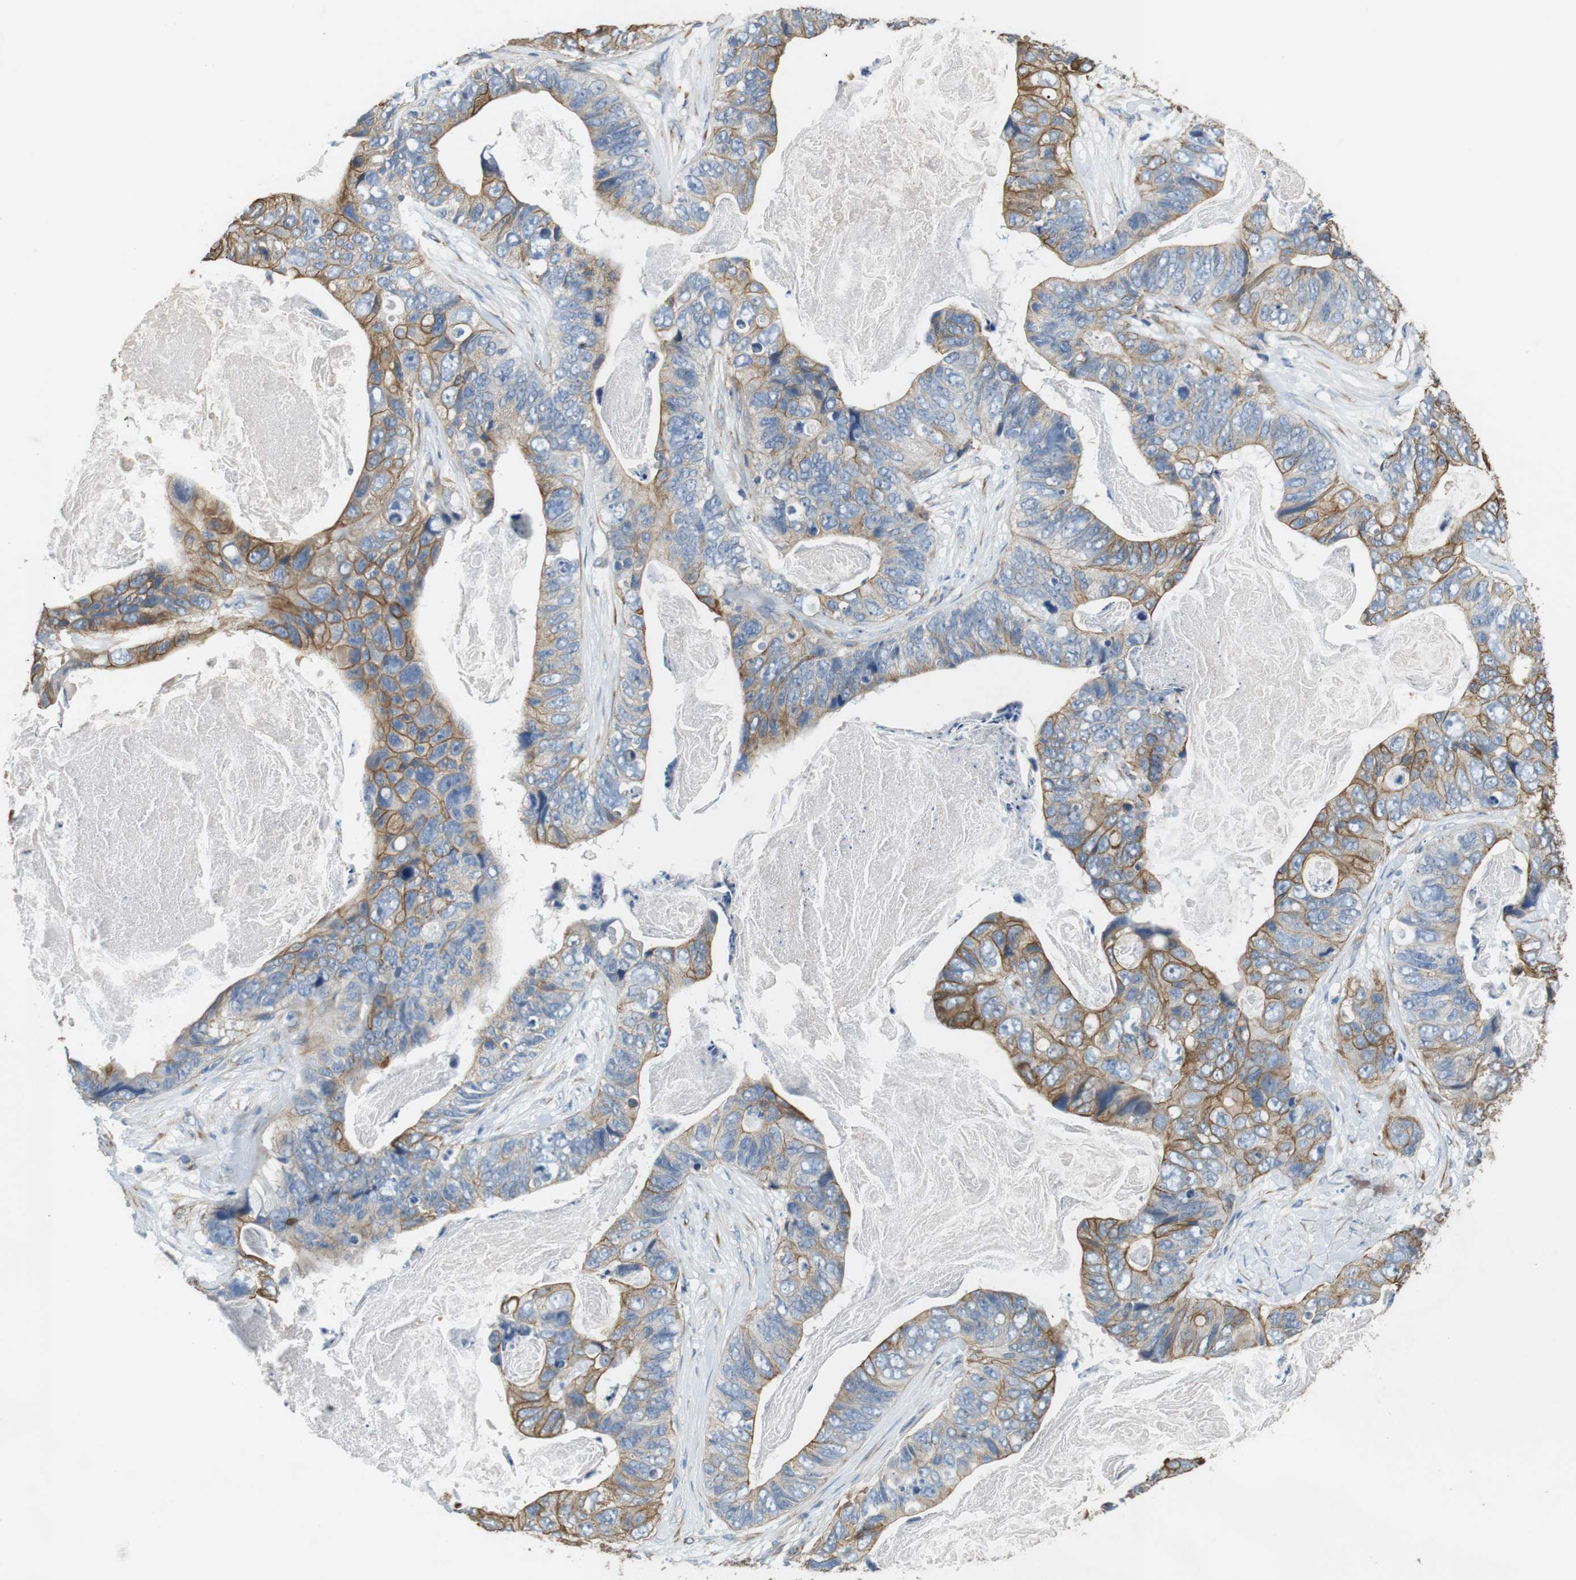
{"staining": {"intensity": "moderate", "quantity": "25%-75%", "location": "cytoplasmic/membranous"}, "tissue": "stomach cancer", "cell_type": "Tumor cells", "image_type": "cancer", "snomed": [{"axis": "morphology", "description": "Adenocarcinoma, NOS"}, {"axis": "topography", "description": "Stomach"}], "caption": "A micrograph of human stomach adenocarcinoma stained for a protein displays moderate cytoplasmic/membranous brown staining in tumor cells.", "gene": "UNC5CL", "patient": {"sex": "female", "age": 89}}